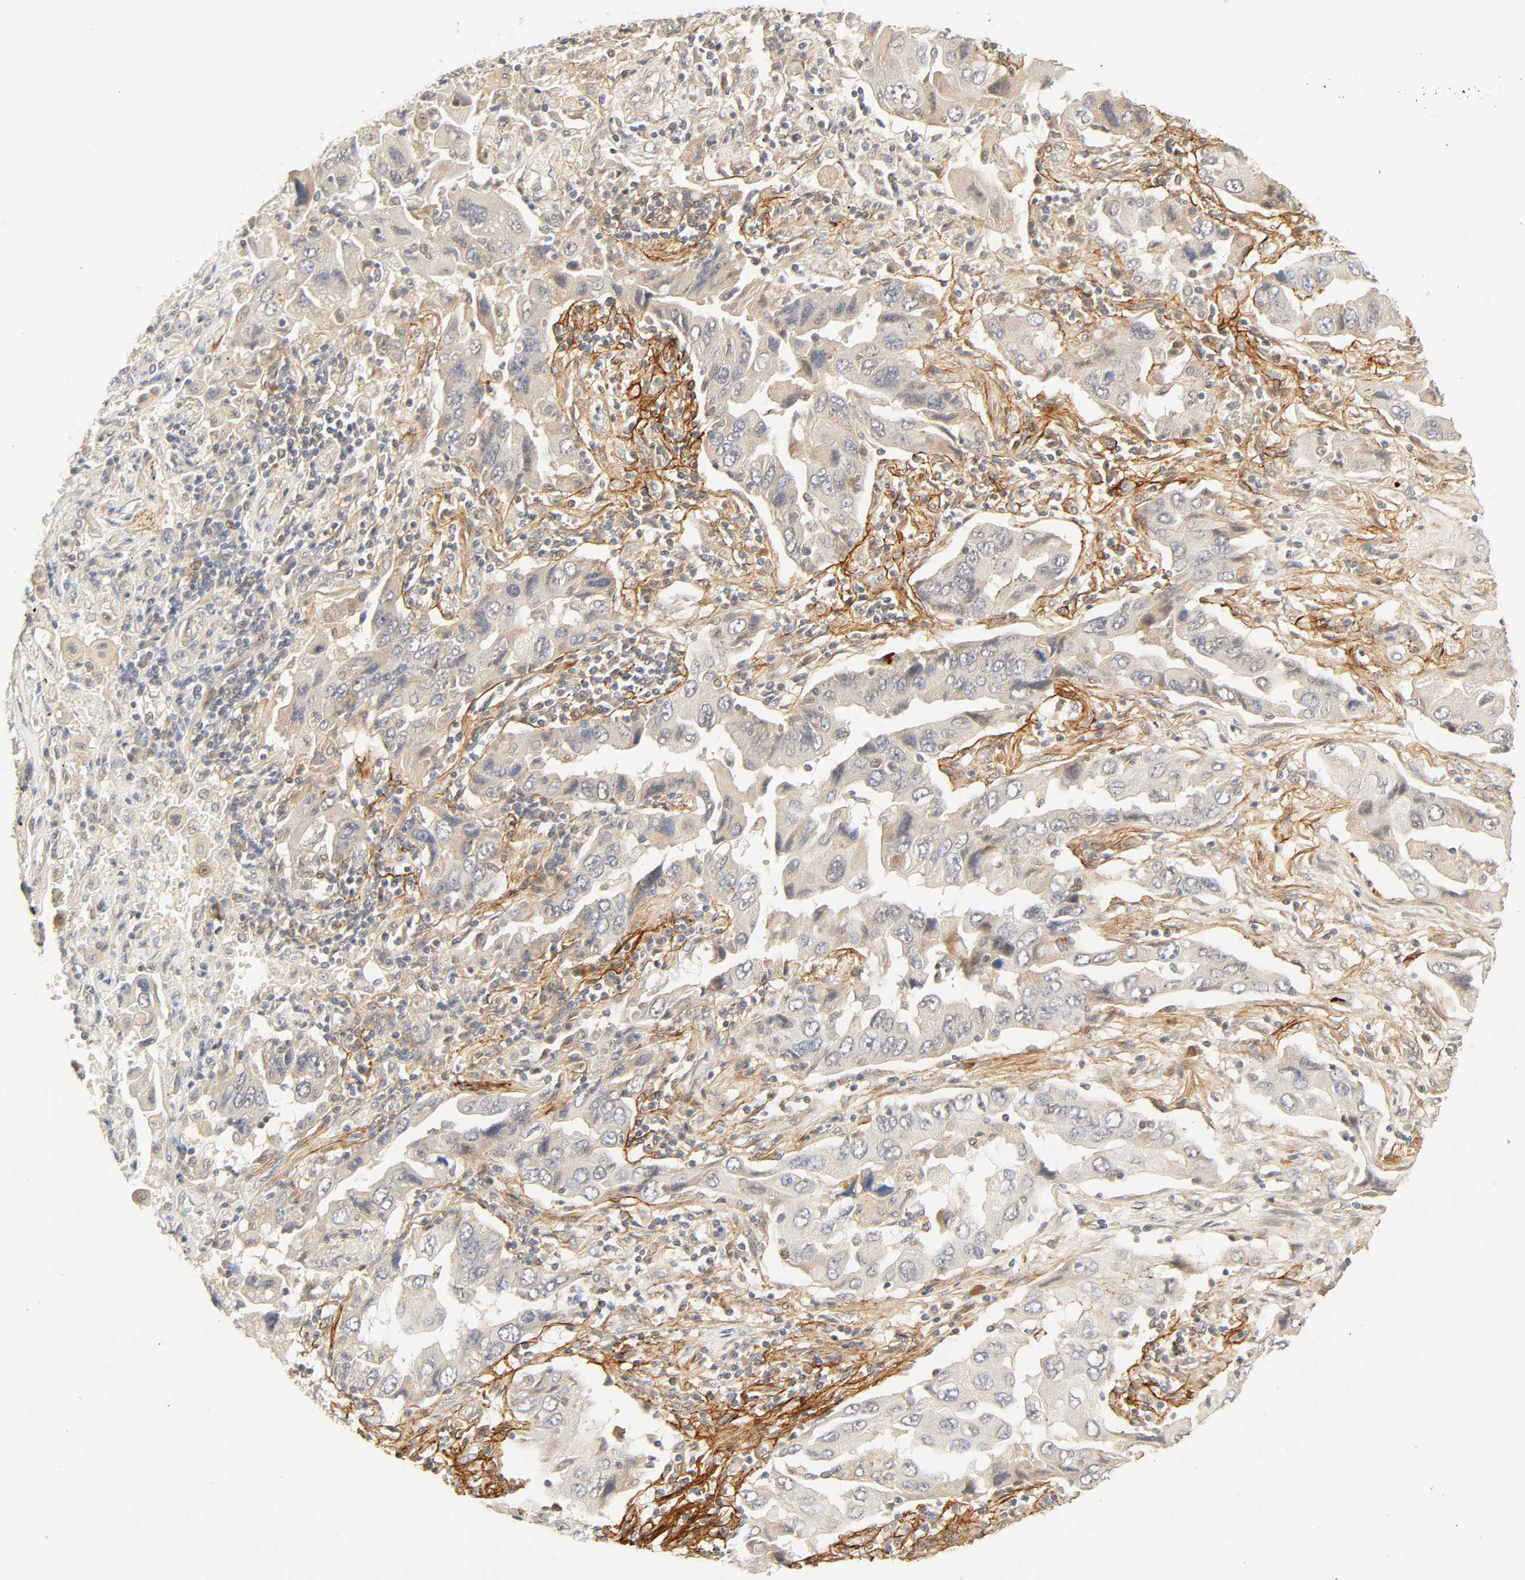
{"staining": {"intensity": "weak", "quantity": "<25%", "location": "cytoplasmic/membranous"}, "tissue": "lung cancer", "cell_type": "Tumor cells", "image_type": "cancer", "snomed": [{"axis": "morphology", "description": "Adenocarcinoma, NOS"}, {"axis": "topography", "description": "Lung"}], "caption": "The immunohistochemistry histopathology image has no significant expression in tumor cells of adenocarcinoma (lung) tissue.", "gene": "CACNA1G", "patient": {"sex": "female", "age": 65}}